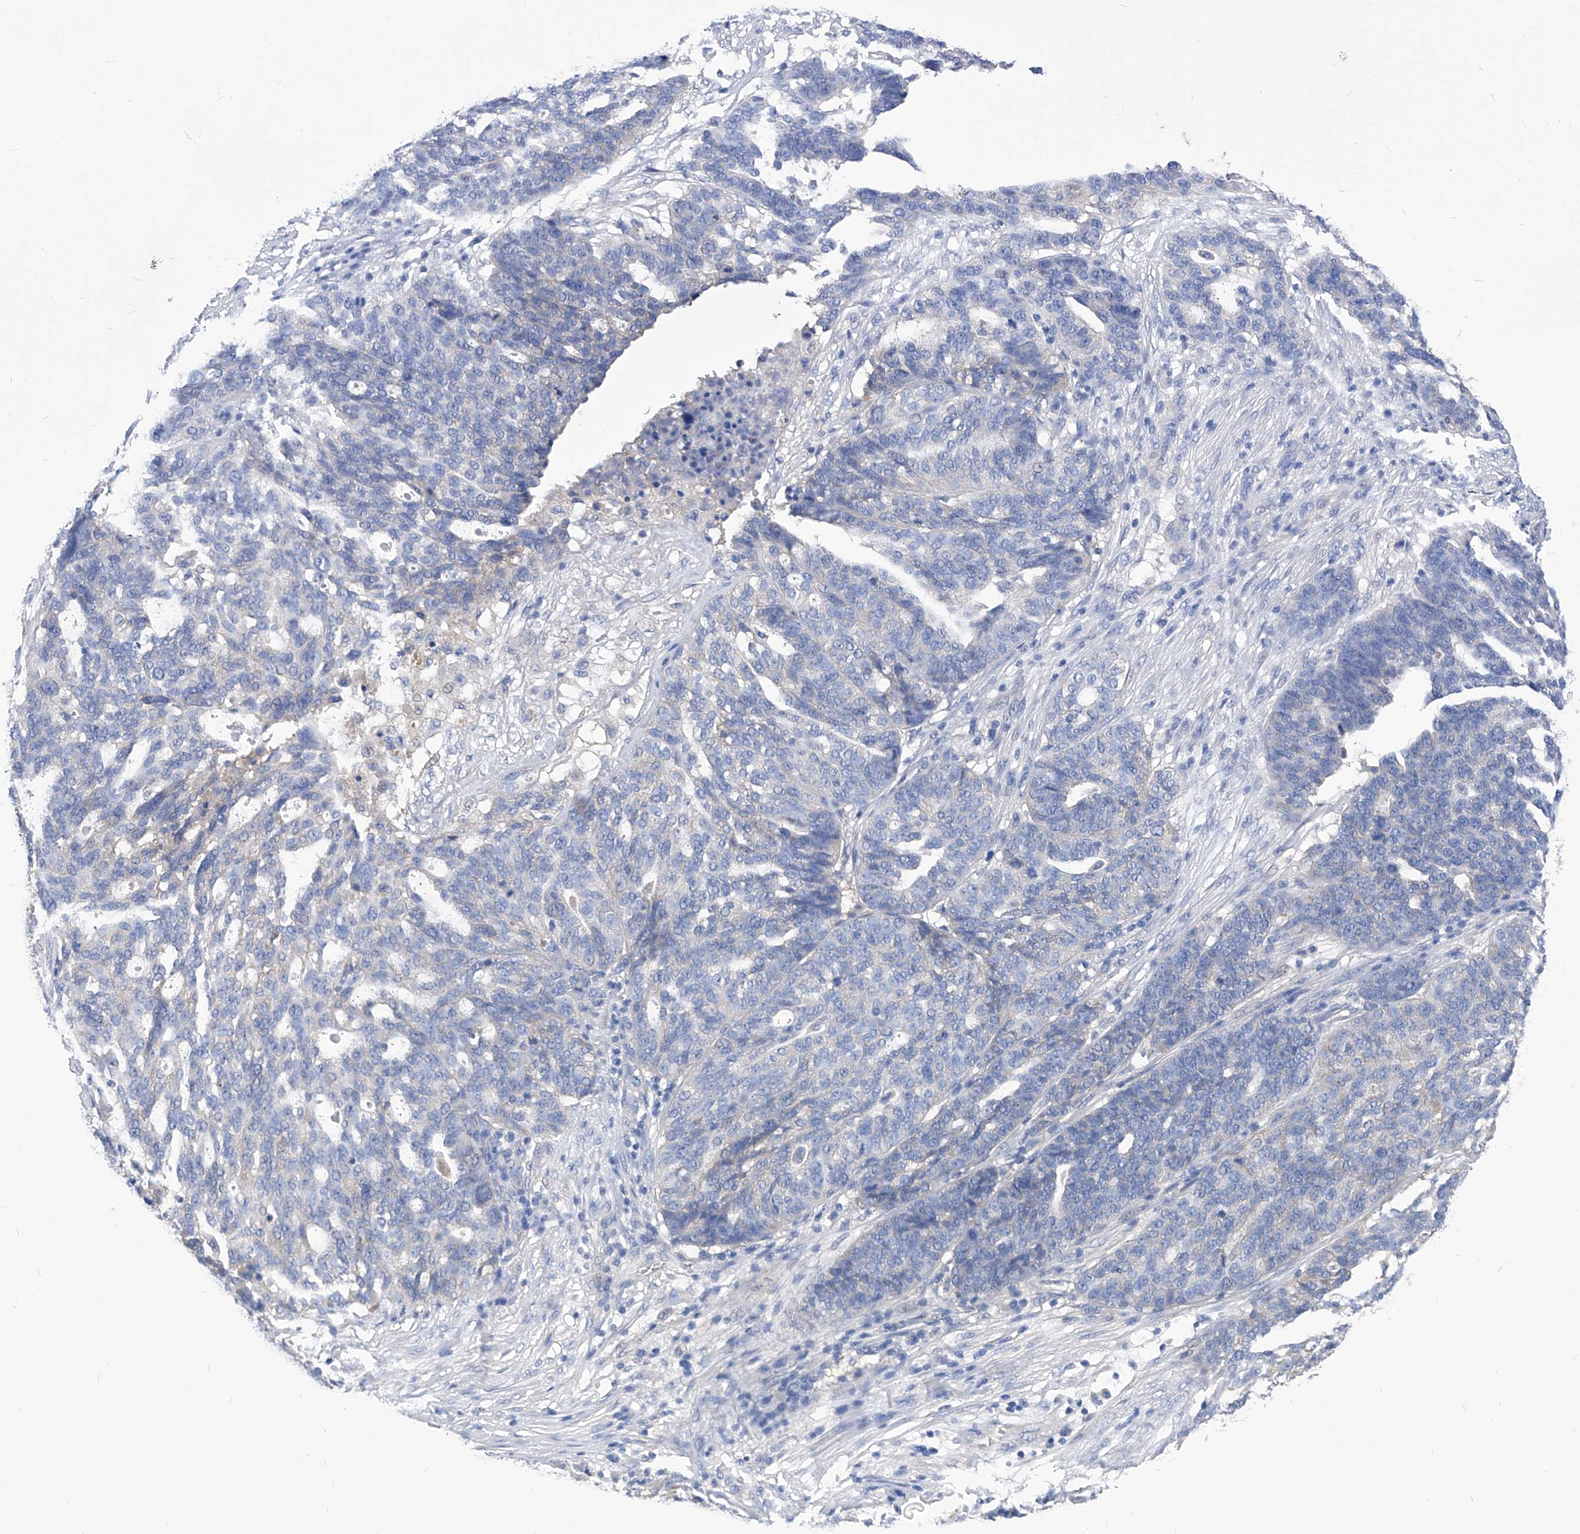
{"staining": {"intensity": "negative", "quantity": "none", "location": "none"}, "tissue": "ovarian cancer", "cell_type": "Tumor cells", "image_type": "cancer", "snomed": [{"axis": "morphology", "description": "Cystadenocarcinoma, serous, NOS"}, {"axis": "topography", "description": "Ovary"}], "caption": "Immunohistochemical staining of ovarian serous cystadenocarcinoma reveals no significant staining in tumor cells.", "gene": "XPNPEP1", "patient": {"sex": "female", "age": 59}}